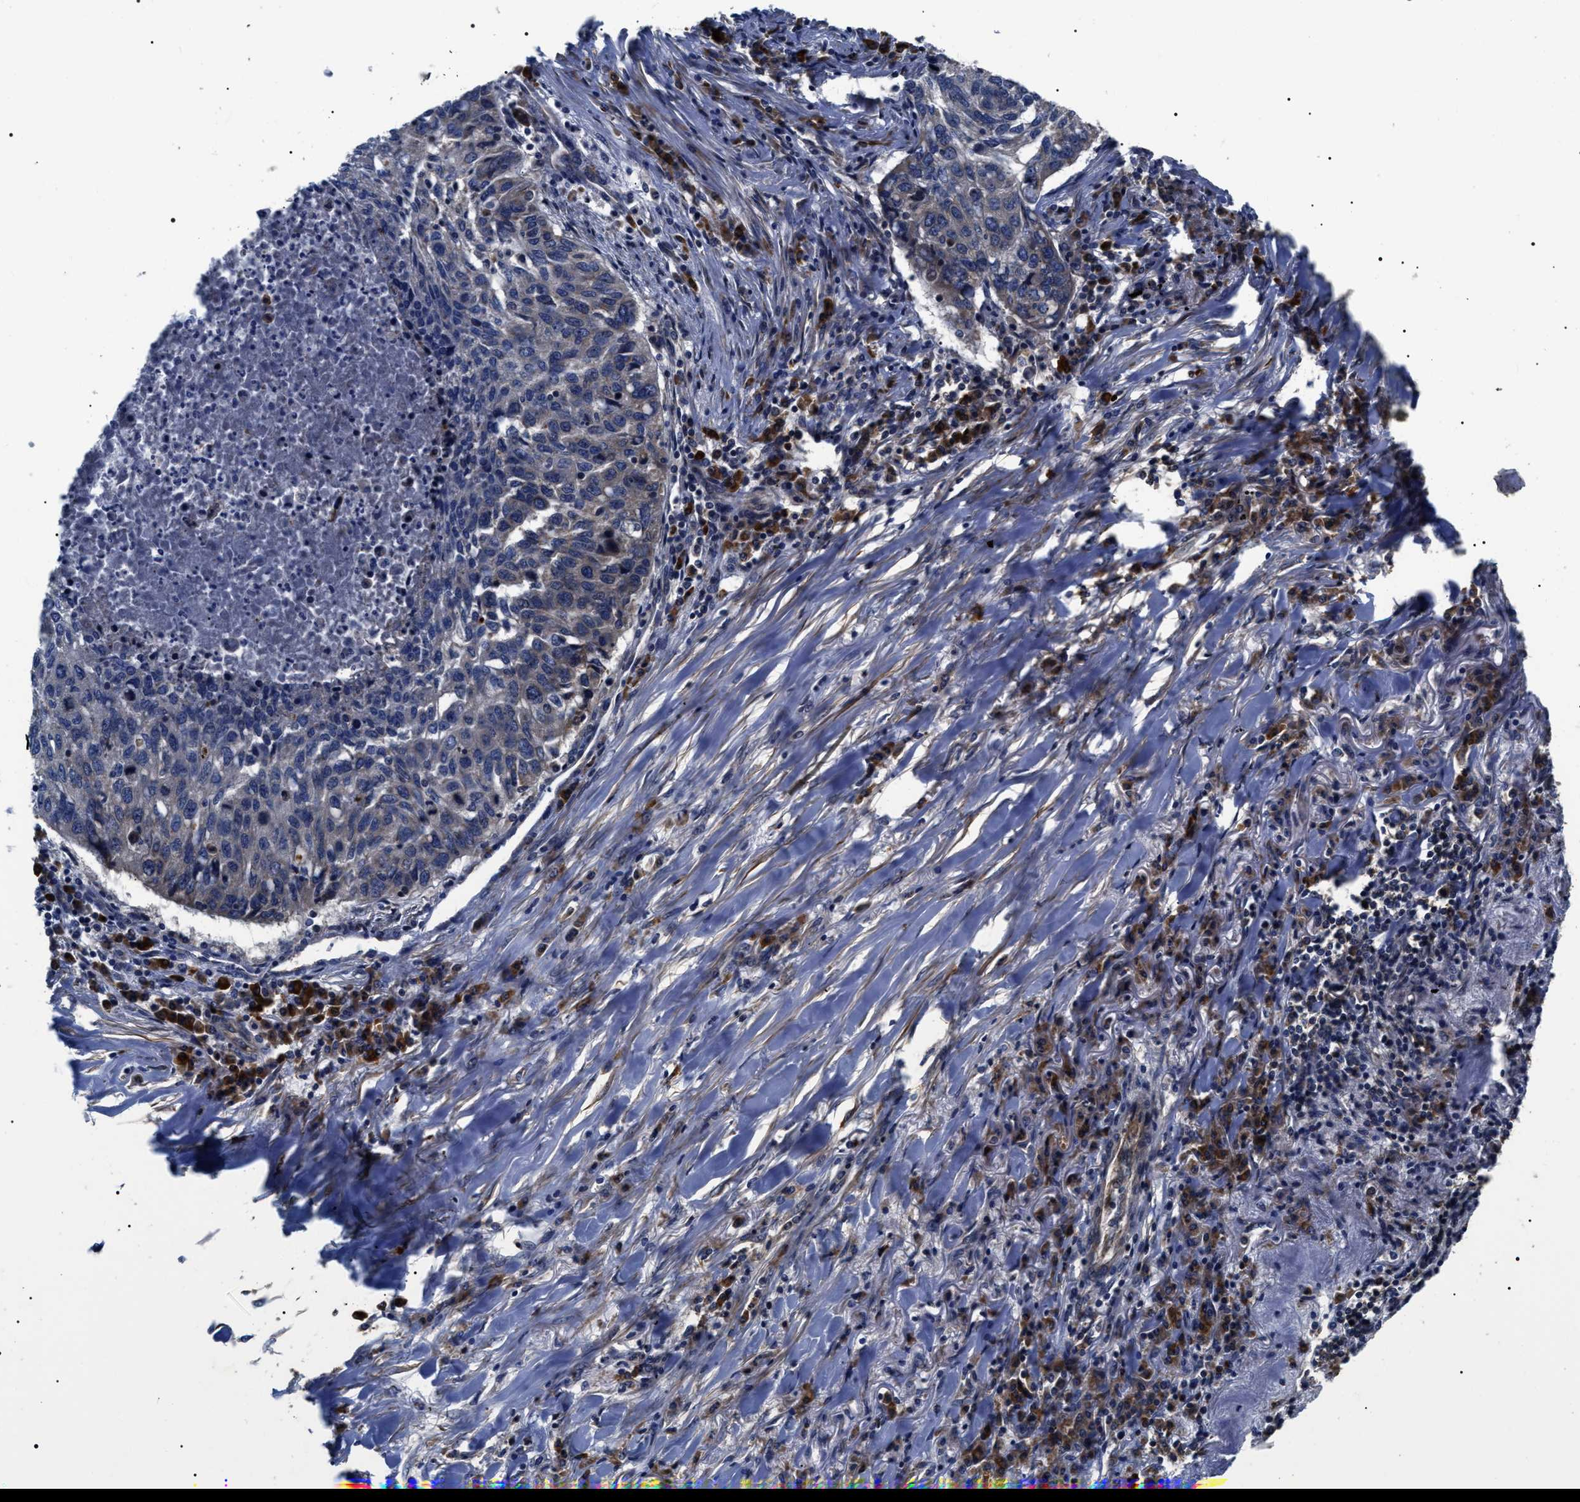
{"staining": {"intensity": "negative", "quantity": "none", "location": "none"}, "tissue": "lung cancer", "cell_type": "Tumor cells", "image_type": "cancer", "snomed": [{"axis": "morphology", "description": "Squamous cell carcinoma, NOS"}, {"axis": "topography", "description": "Lung"}], "caption": "High magnification brightfield microscopy of lung cancer stained with DAB (brown) and counterstained with hematoxylin (blue): tumor cells show no significant staining.", "gene": "MIS18A", "patient": {"sex": "female", "age": 63}}